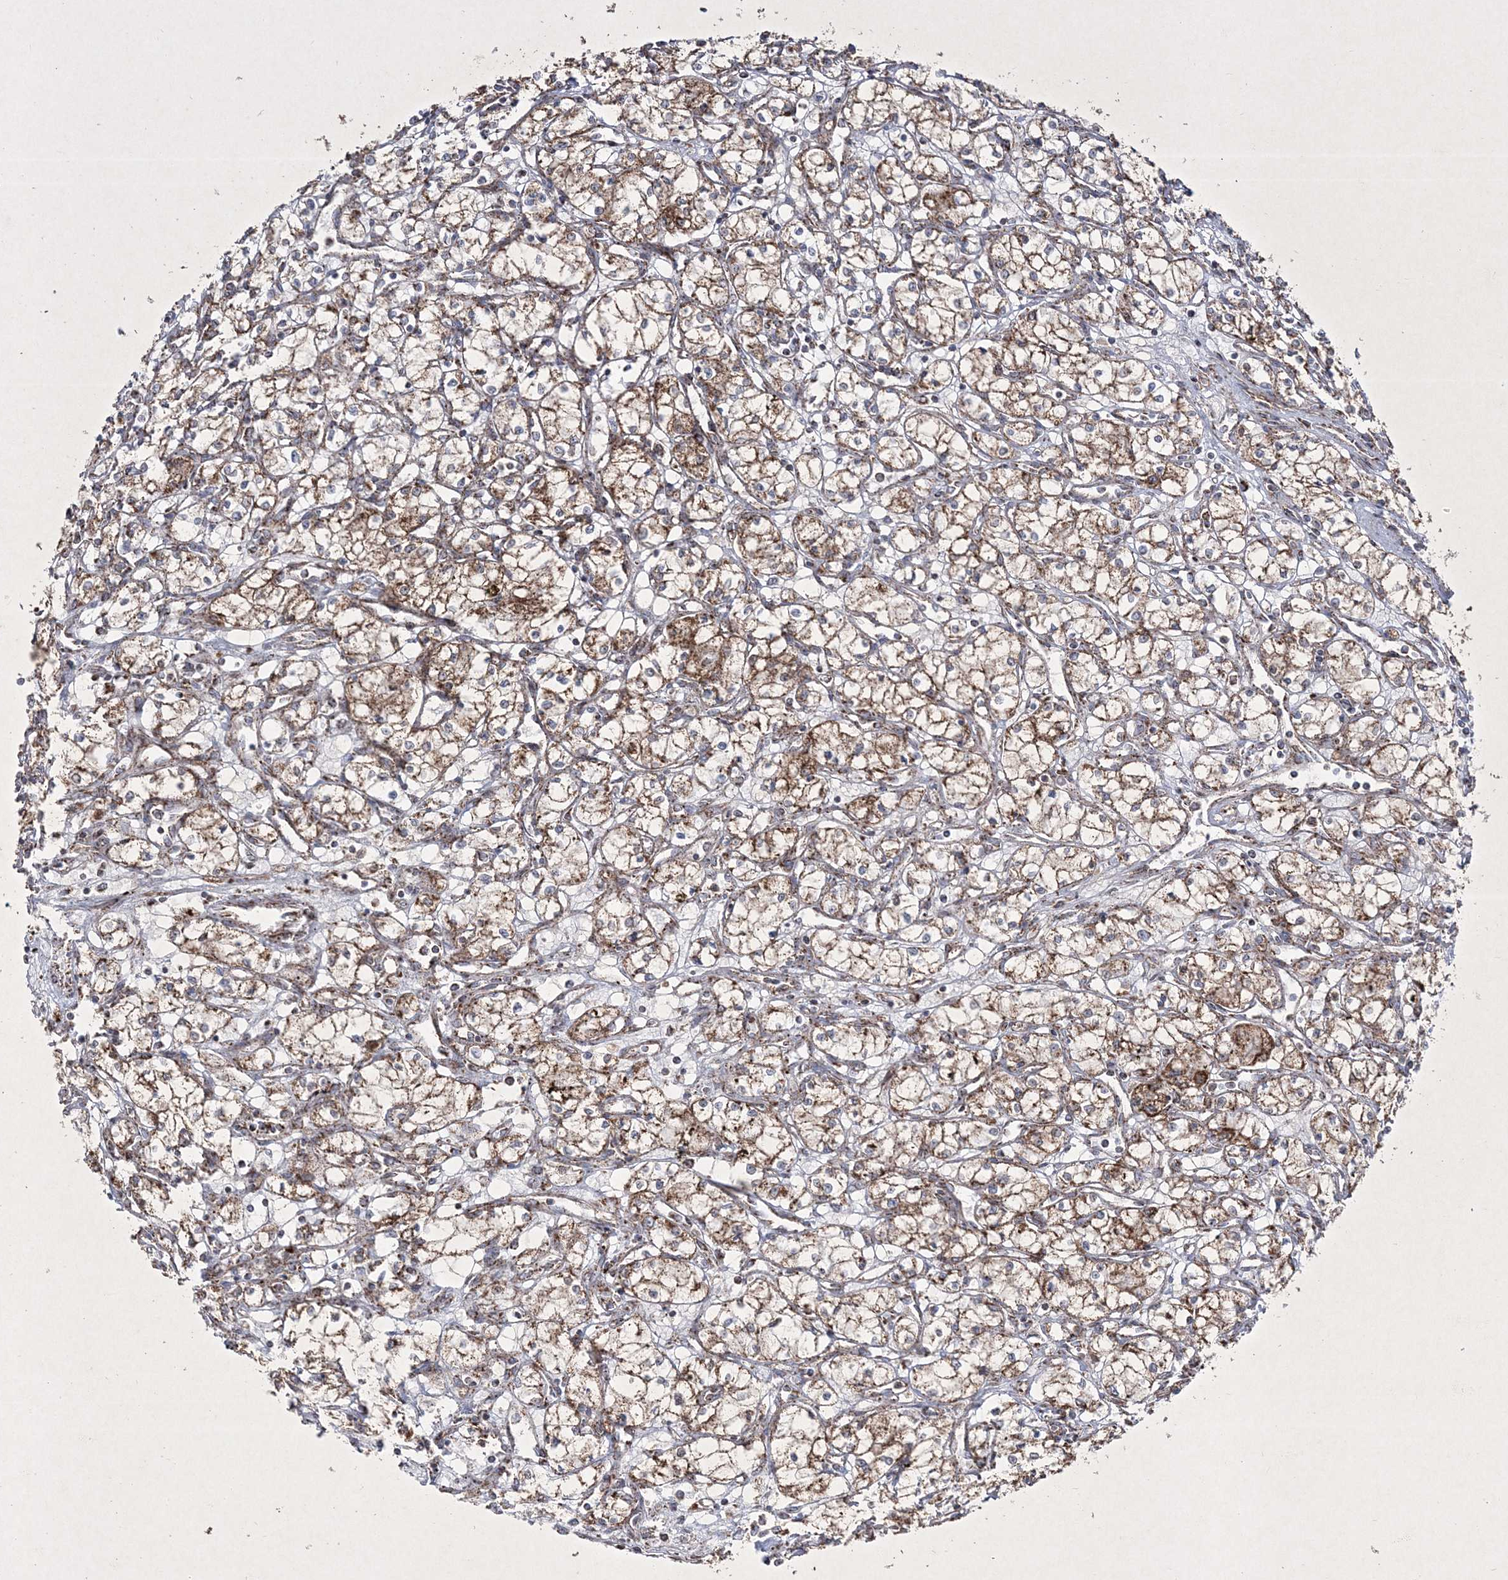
{"staining": {"intensity": "moderate", "quantity": "25%-75%", "location": "cytoplasmic/membranous"}, "tissue": "renal cancer", "cell_type": "Tumor cells", "image_type": "cancer", "snomed": [{"axis": "morphology", "description": "Adenocarcinoma, NOS"}, {"axis": "topography", "description": "Kidney"}], "caption": "Immunohistochemistry (IHC) of renal cancer demonstrates medium levels of moderate cytoplasmic/membranous expression in about 25%-75% of tumor cells.", "gene": "RICTOR", "patient": {"sex": "male", "age": 59}}